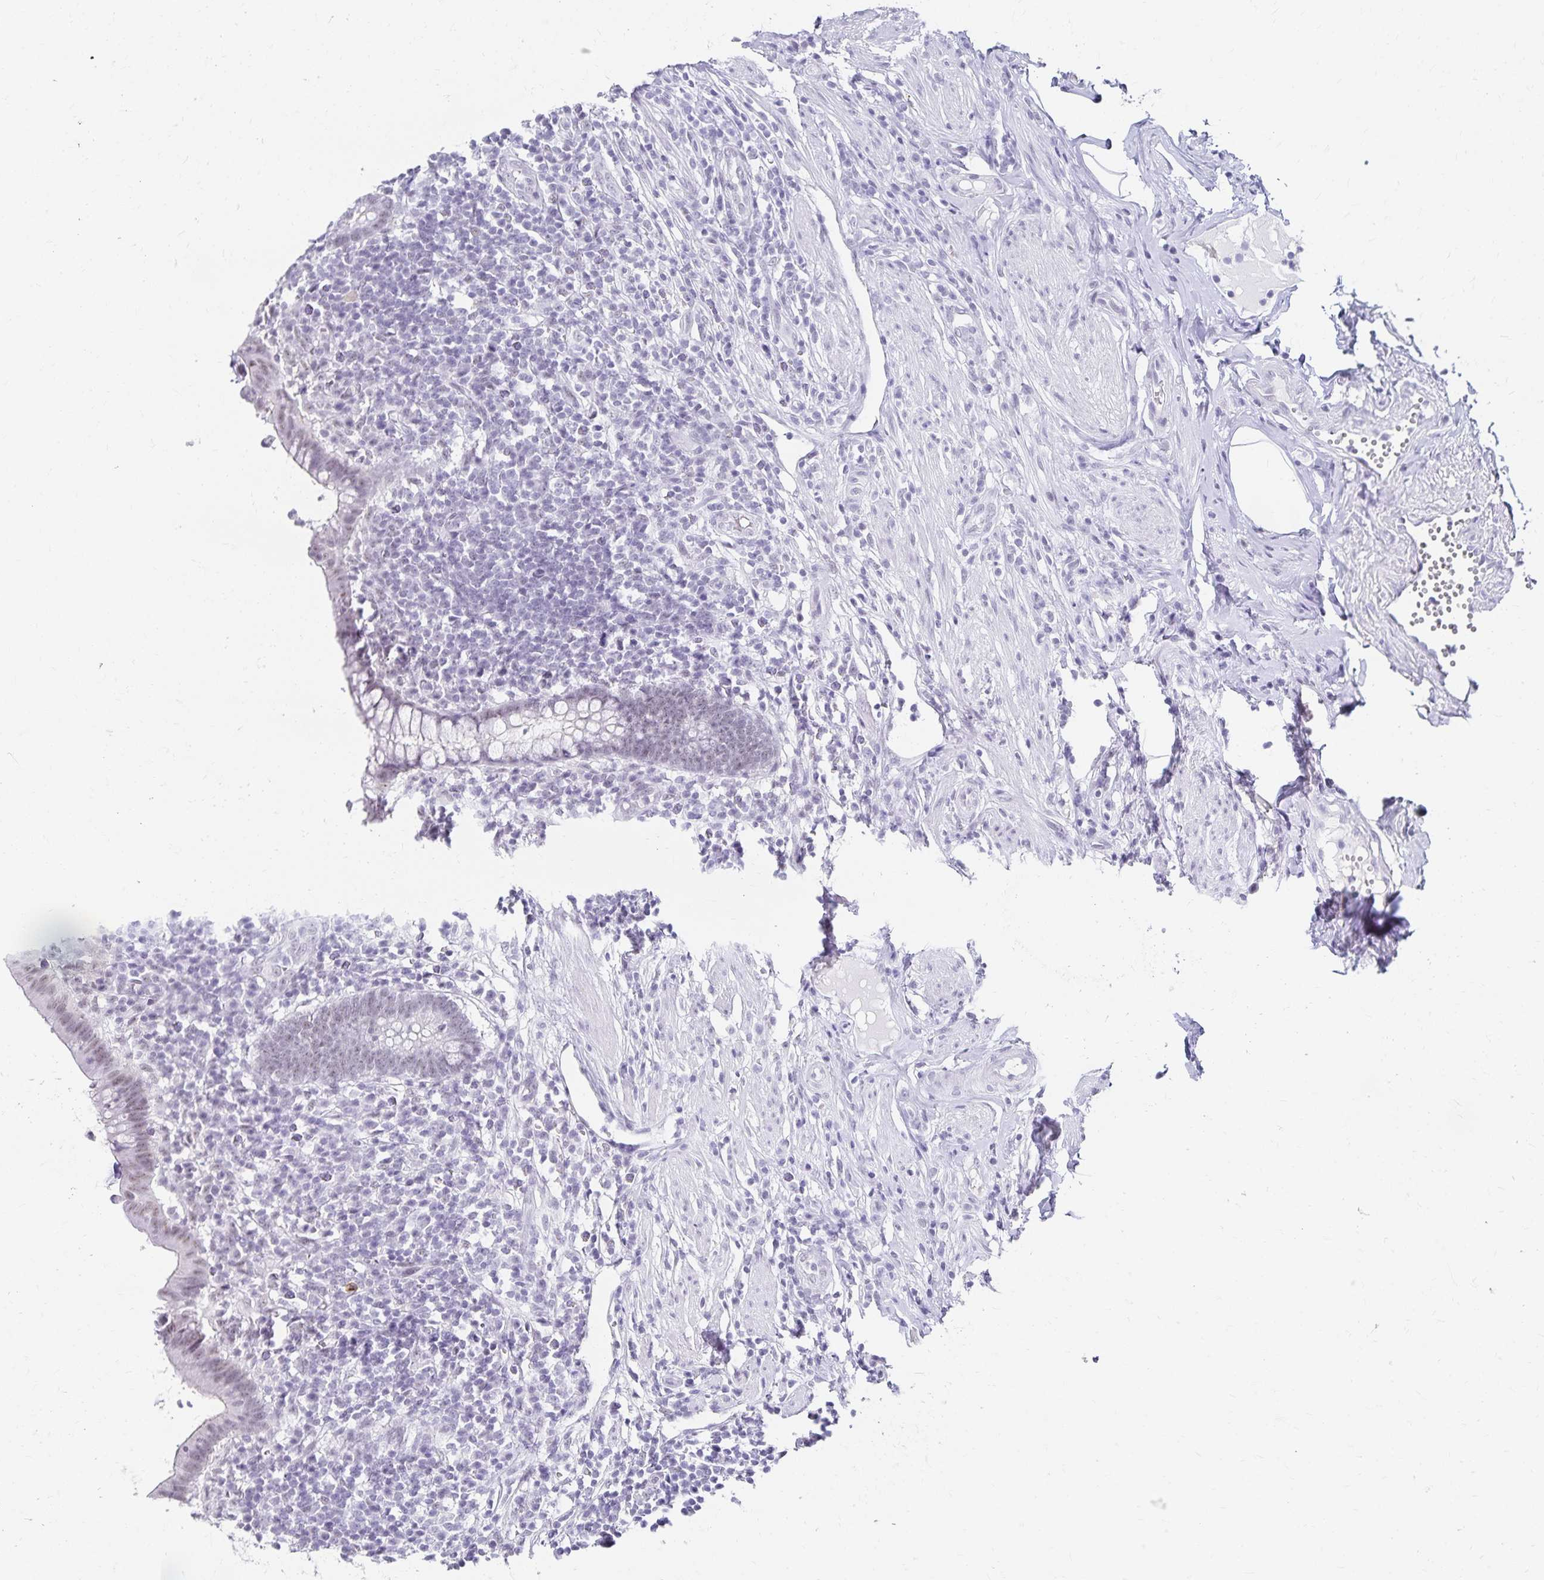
{"staining": {"intensity": "negative", "quantity": "none", "location": "none"}, "tissue": "appendix", "cell_type": "Glandular cells", "image_type": "normal", "snomed": [{"axis": "morphology", "description": "Normal tissue, NOS"}, {"axis": "topography", "description": "Appendix"}], "caption": "Micrograph shows no significant protein expression in glandular cells of normal appendix.", "gene": "C20orf85", "patient": {"sex": "female", "age": 56}}